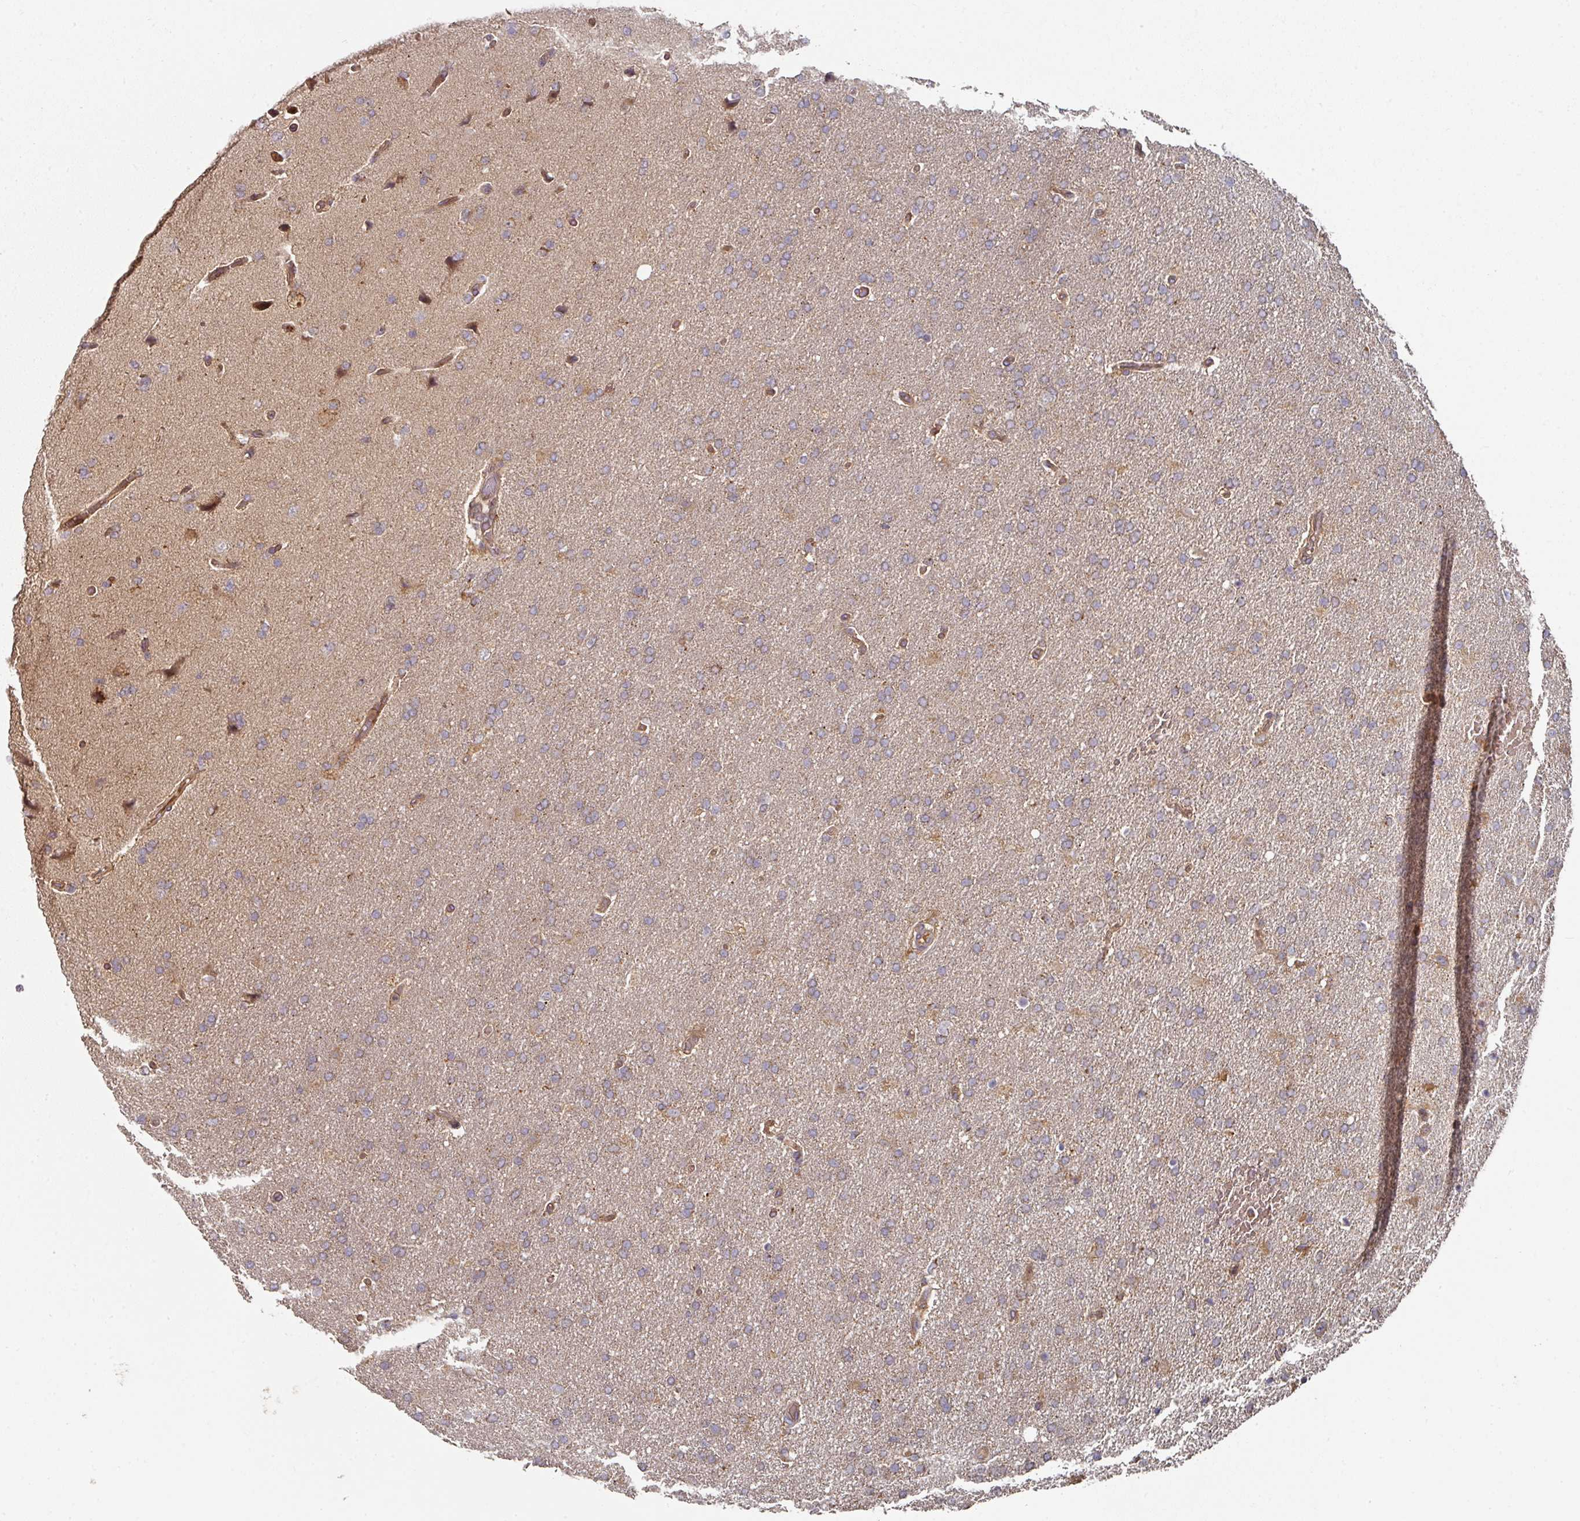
{"staining": {"intensity": "weak", "quantity": ">75%", "location": "cytoplasmic/membranous"}, "tissue": "glioma", "cell_type": "Tumor cells", "image_type": "cancer", "snomed": [{"axis": "morphology", "description": "Glioma, malignant, High grade"}, {"axis": "topography", "description": "Brain"}], "caption": "Immunohistochemical staining of human glioma reveals low levels of weak cytoplasmic/membranous positivity in about >75% of tumor cells.", "gene": "DNAJC7", "patient": {"sex": "male", "age": 72}}